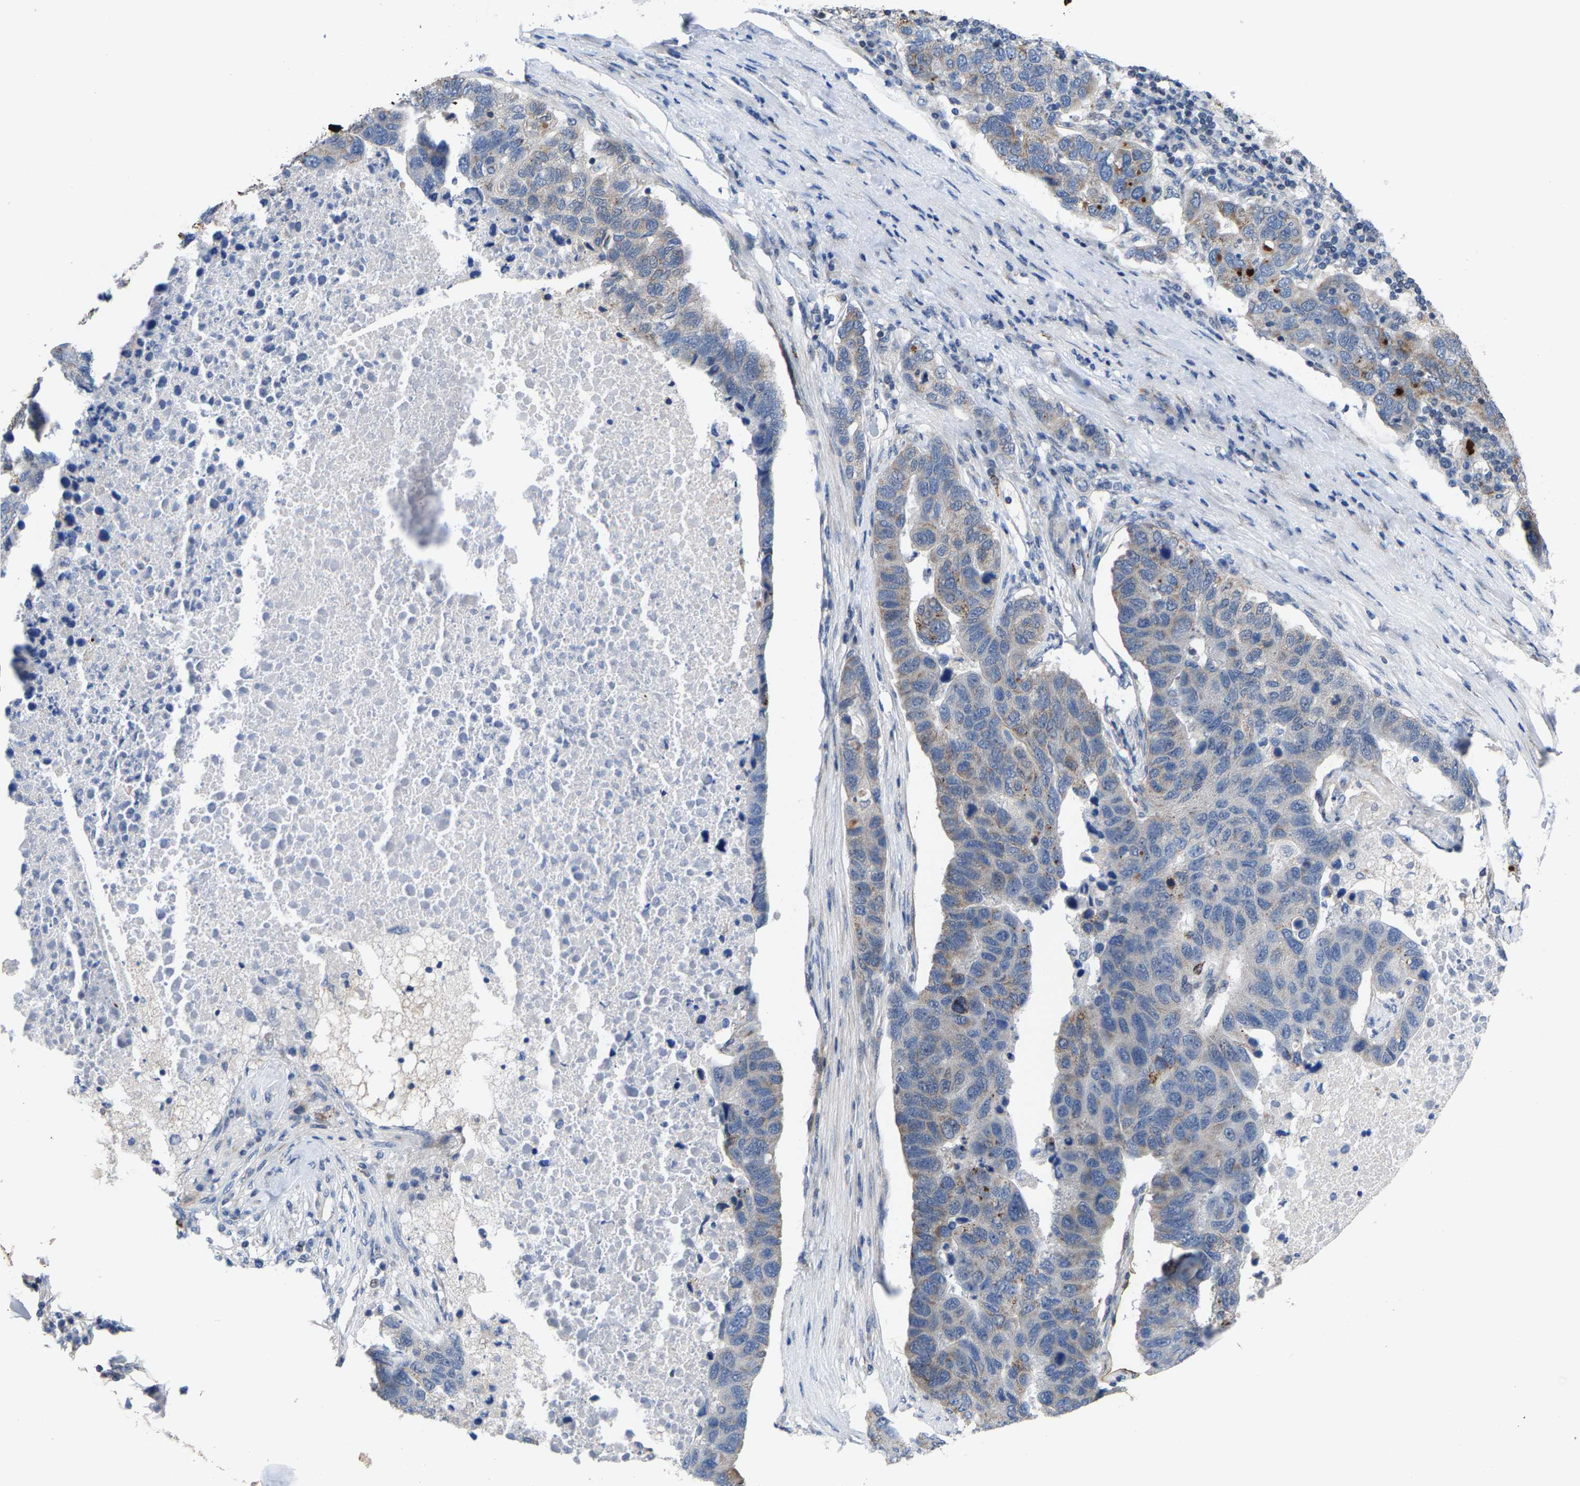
{"staining": {"intensity": "weak", "quantity": "<25%", "location": "cytoplasmic/membranous"}, "tissue": "pancreatic cancer", "cell_type": "Tumor cells", "image_type": "cancer", "snomed": [{"axis": "morphology", "description": "Adenocarcinoma, NOS"}, {"axis": "topography", "description": "Pancreas"}], "caption": "A high-resolution photomicrograph shows immunohistochemistry staining of pancreatic cancer (adenocarcinoma), which demonstrates no significant positivity in tumor cells.", "gene": "TDRKH", "patient": {"sex": "female", "age": 61}}